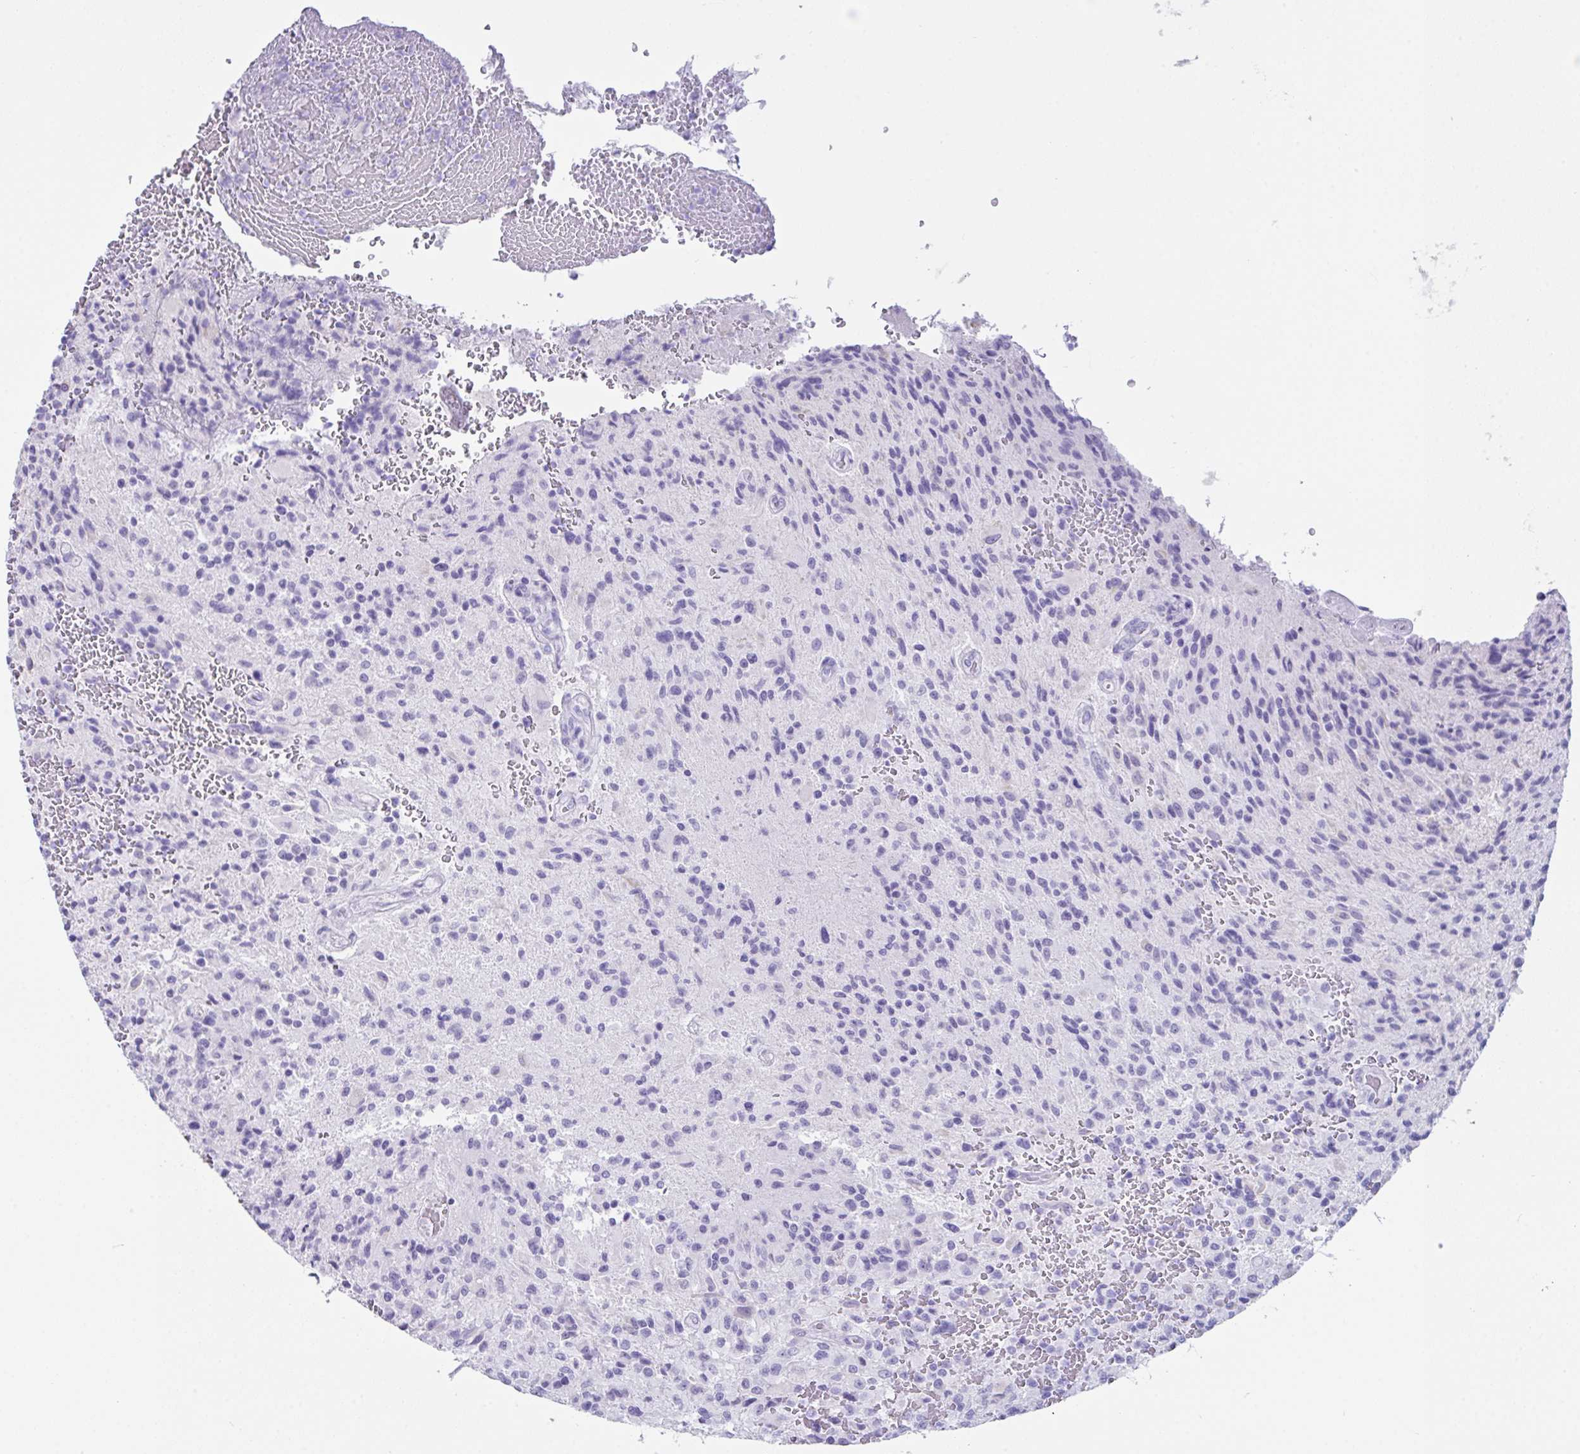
{"staining": {"intensity": "negative", "quantity": "none", "location": "none"}, "tissue": "glioma", "cell_type": "Tumor cells", "image_type": "cancer", "snomed": [{"axis": "morphology", "description": "Normal tissue, NOS"}, {"axis": "morphology", "description": "Glioma, malignant, High grade"}, {"axis": "topography", "description": "Cerebral cortex"}], "caption": "An immunohistochemistry (IHC) micrograph of malignant high-grade glioma is shown. There is no staining in tumor cells of malignant high-grade glioma. Nuclei are stained in blue.", "gene": "LGALS4", "patient": {"sex": "male", "age": 56}}